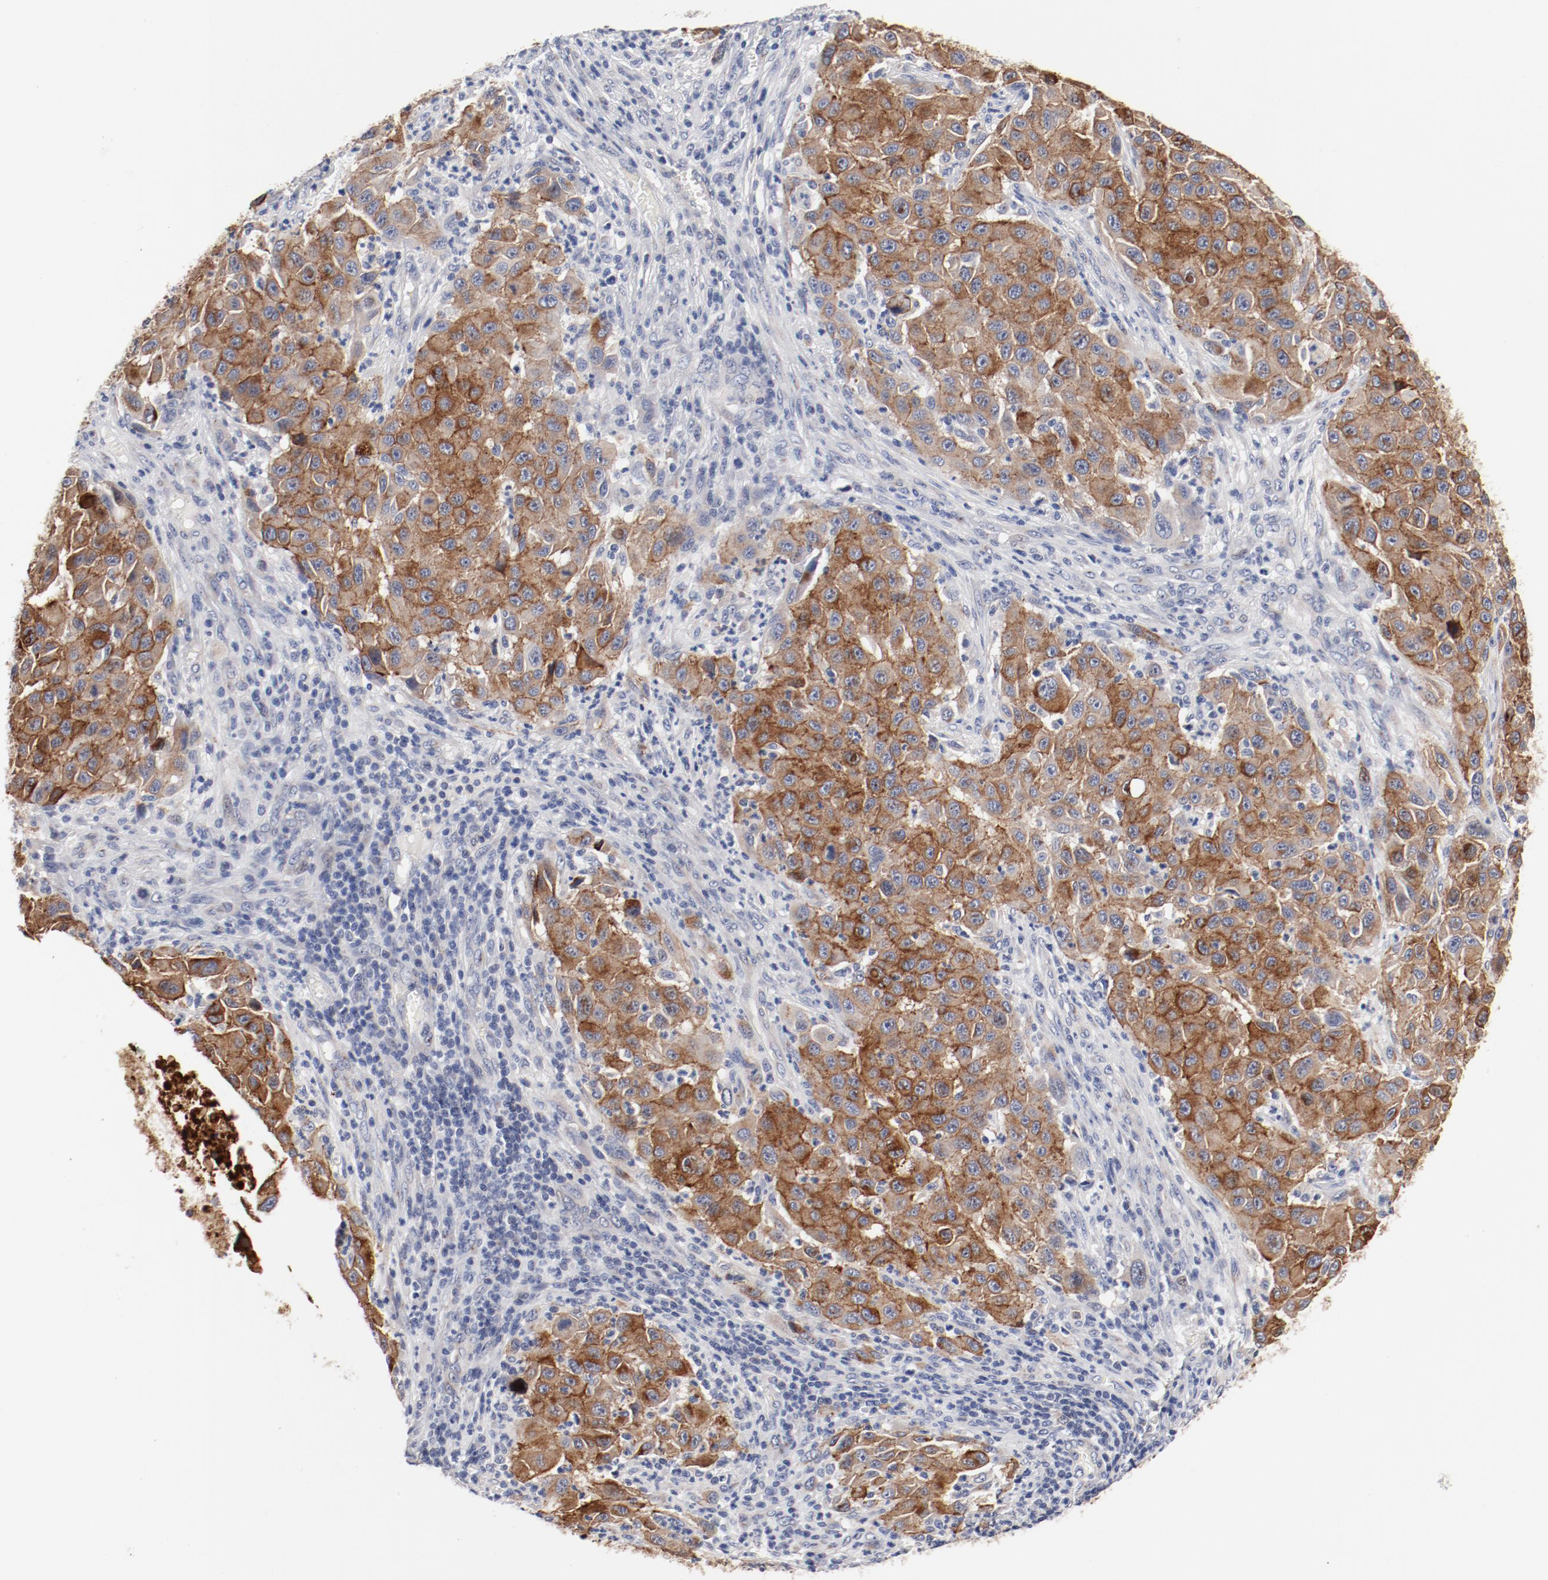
{"staining": {"intensity": "strong", "quantity": ">75%", "location": "cytoplasmic/membranous"}, "tissue": "melanoma", "cell_type": "Tumor cells", "image_type": "cancer", "snomed": [{"axis": "morphology", "description": "Malignant melanoma, Metastatic site"}, {"axis": "topography", "description": "Lymph node"}], "caption": "Immunohistochemical staining of human malignant melanoma (metastatic site) reveals high levels of strong cytoplasmic/membranous staining in about >75% of tumor cells. (DAB (3,3'-diaminobenzidine) IHC, brown staining for protein, blue staining for nuclei).", "gene": "GPR143", "patient": {"sex": "male", "age": 61}}